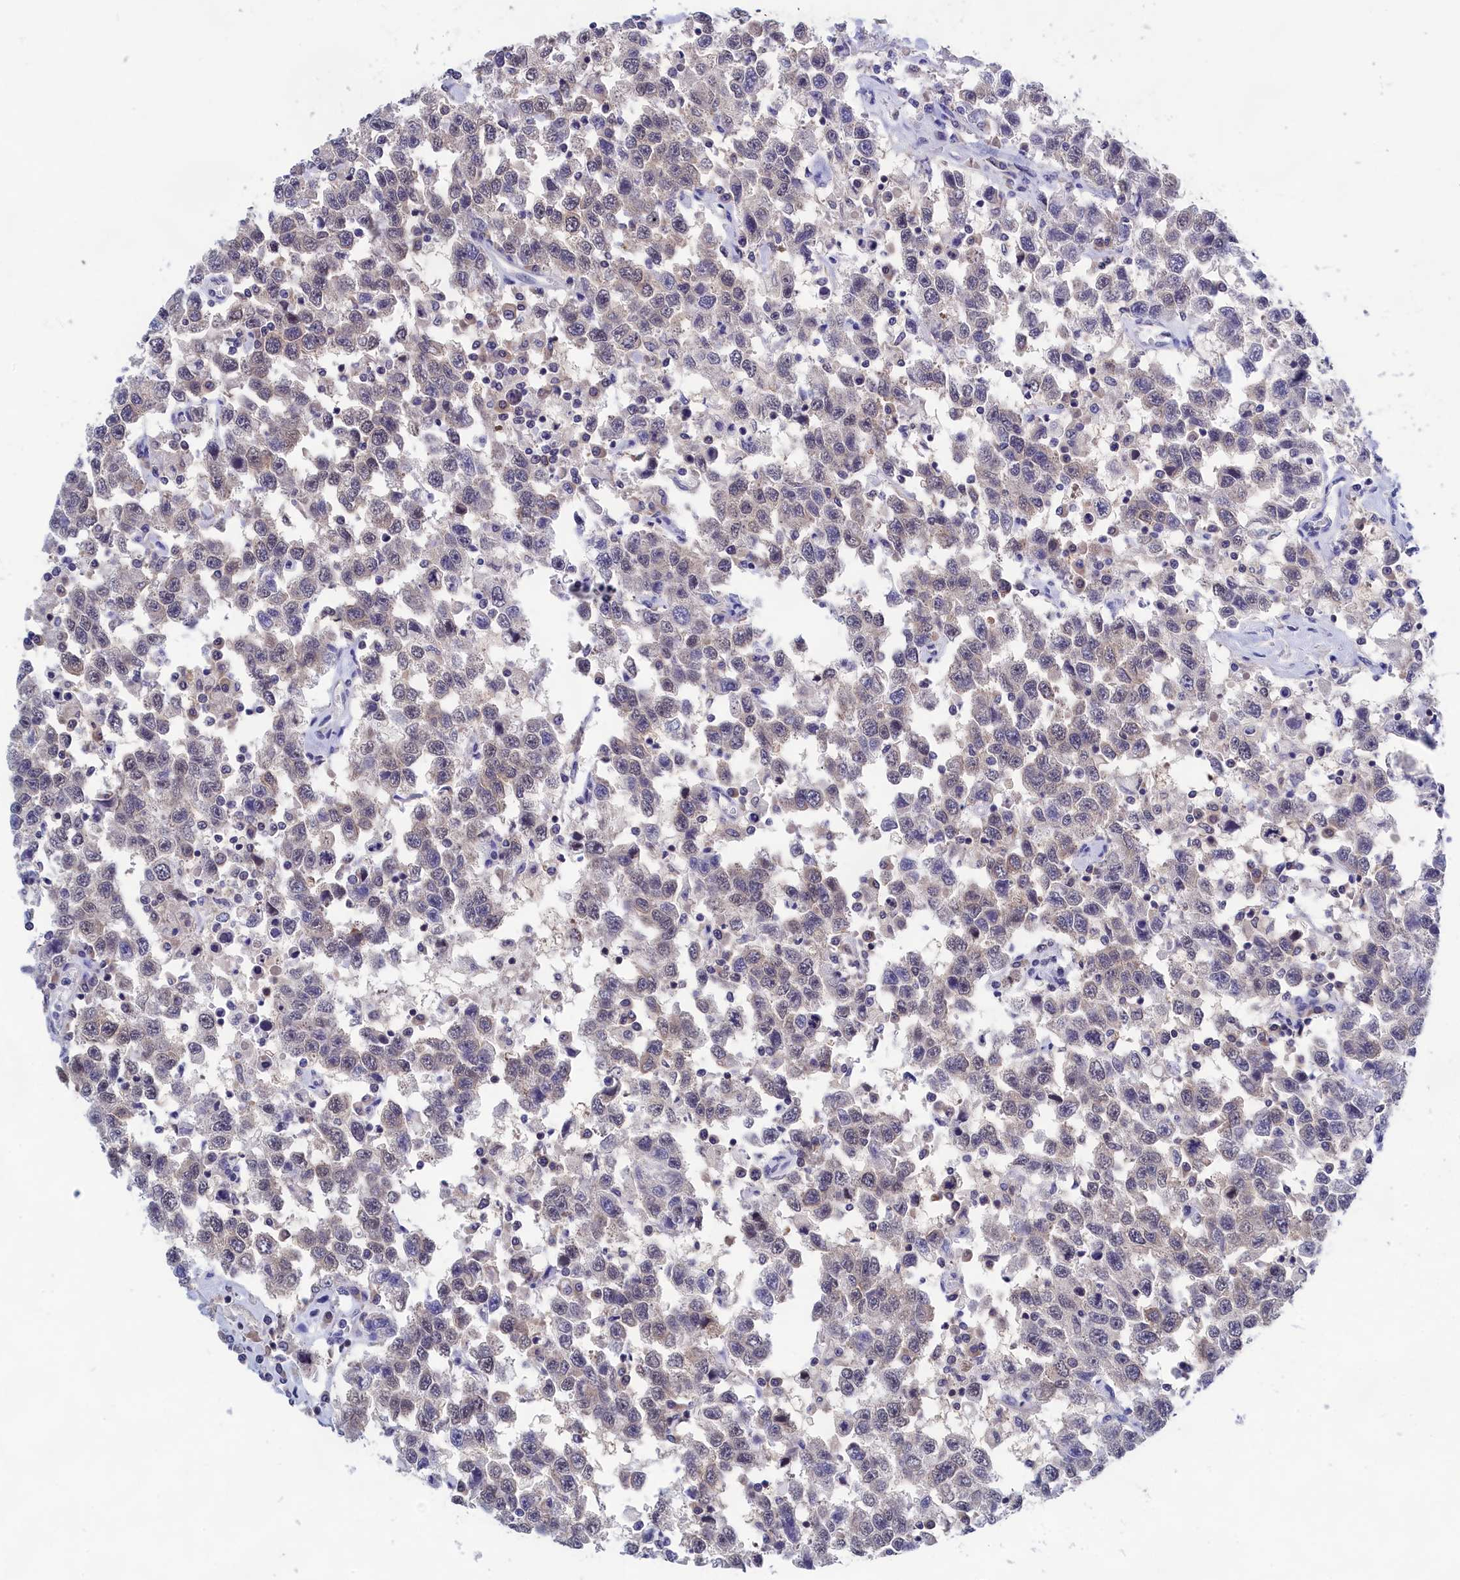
{"staining": {"intensity": "negative", "quantity": "none", "location": "none"}, "tissue": "testis cancer", "cell_type": "Tumor cells", "image_type": "cancer", "snomed": [{"axis": "morphology", "description": "Seminoma, NOS"}, {"axis": "topography", "description": "Testis"}], "caption": "Protein analysis of testis cancer (seminoma) exhibits no significant positivity in tumor cells.", "gene": "PGP", "patient": {"sex": "male", "age": 41}}